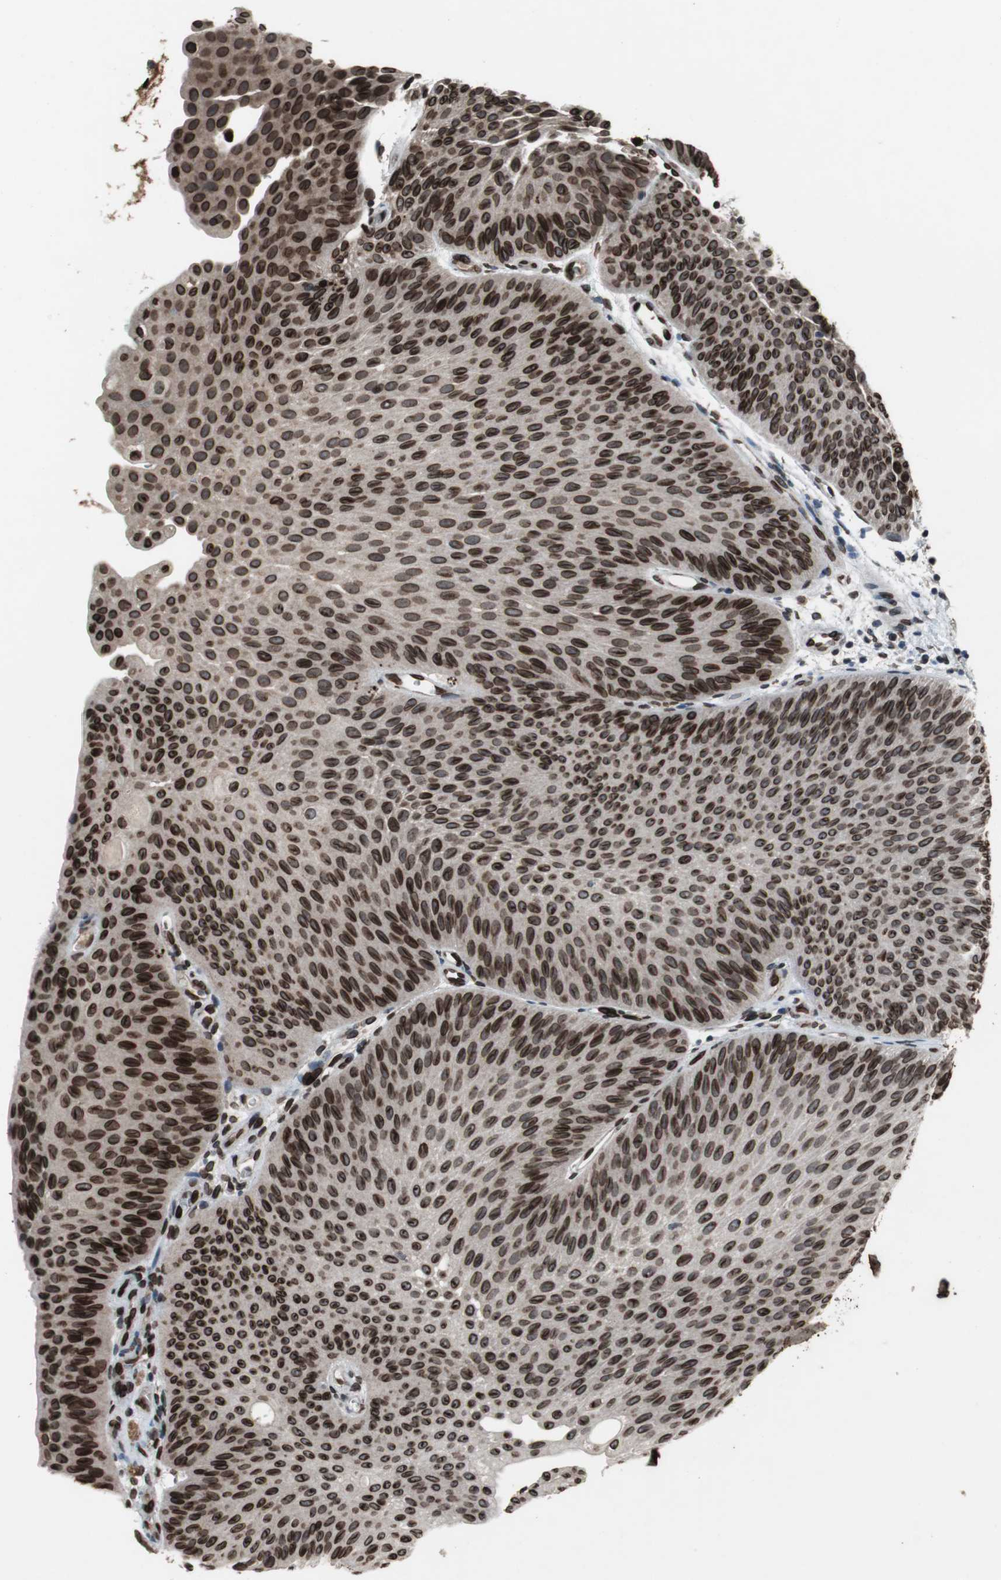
{"staining": {"intensity": "strong", "quantity": ">75%", "location": "cytoplasmic/membranous,nuclear"}, "tissue": "urothelial cancer", "cell_type": "Tumor cells", "image_type": "cancer", "snomed": [{"axis": "morphology", "description": "Urothelial carcinoma, Low grade"}, {"axis": "topography", "description": "Urinary bladder"}], "caption": "High-power microscopy captured an immunohistochemistry (IHC) micrograph of low-grade urothelial carcinoma, revealing strong cytoplasmic/membranous and nuclear positivity in about >75% of tumor cells.", "gene": "LMNA", "patient": {"sex": "female", "age": 60}}